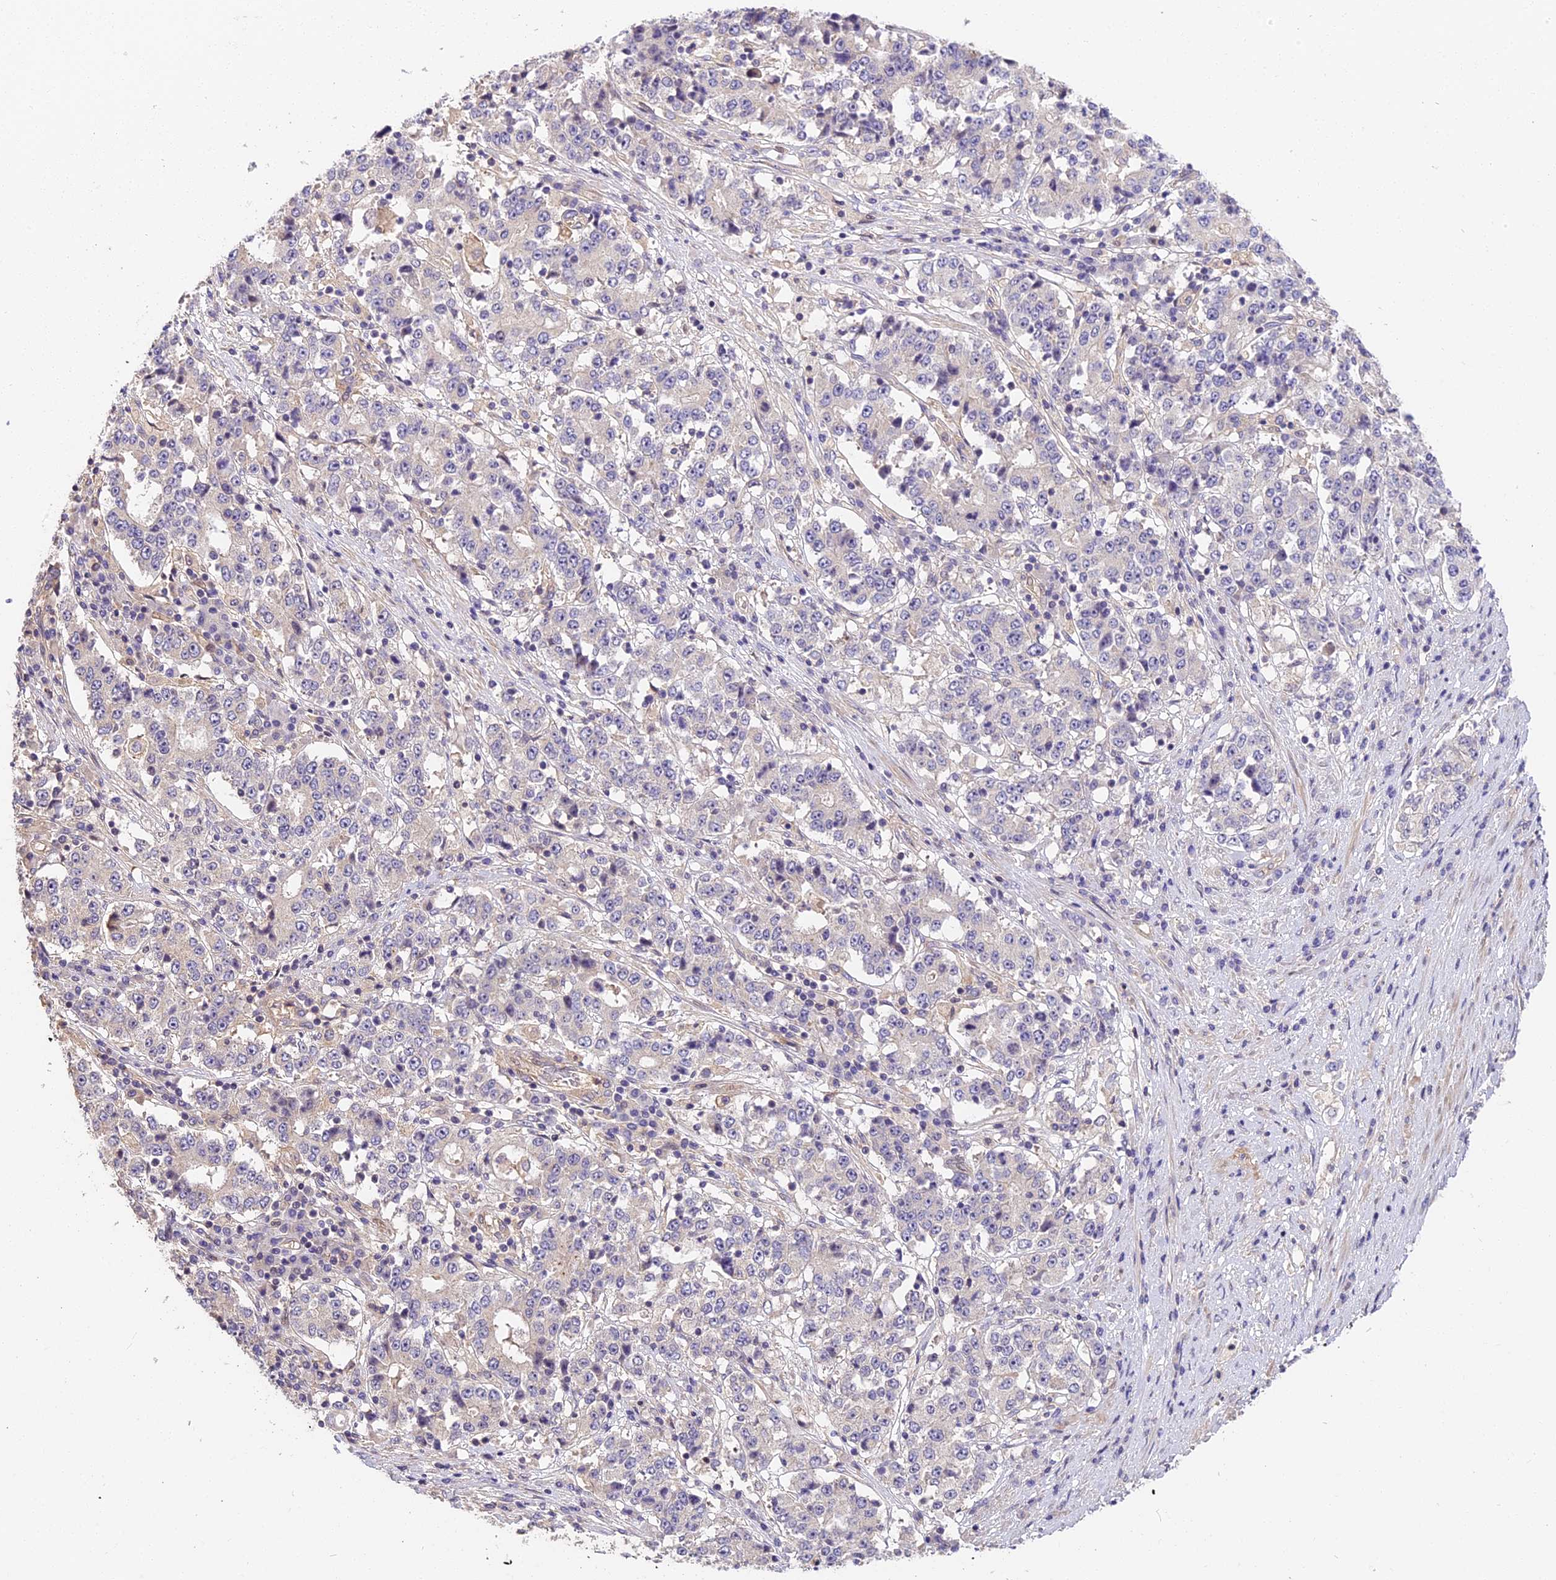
{"staining": {"intensity": "negative", "quantity": "none", "location": "none"}, "tissue": "stomach cancer", "cell_type": "Tumor cells", "image_type": "cancer", "snomed": [{"axis": "morphology", "description": "Adenocarcinoma, NOS"}, {"axis": "topography", "description": "Stomach"}], "caption": "Stomach cancer (adenocarcinoma) stained for a protein using immunohistochemistry (IHC) demonstrates no staining tumor cells.", "gene": "ARHGAP17", "patient": {"sex": "male", "age": 59}}